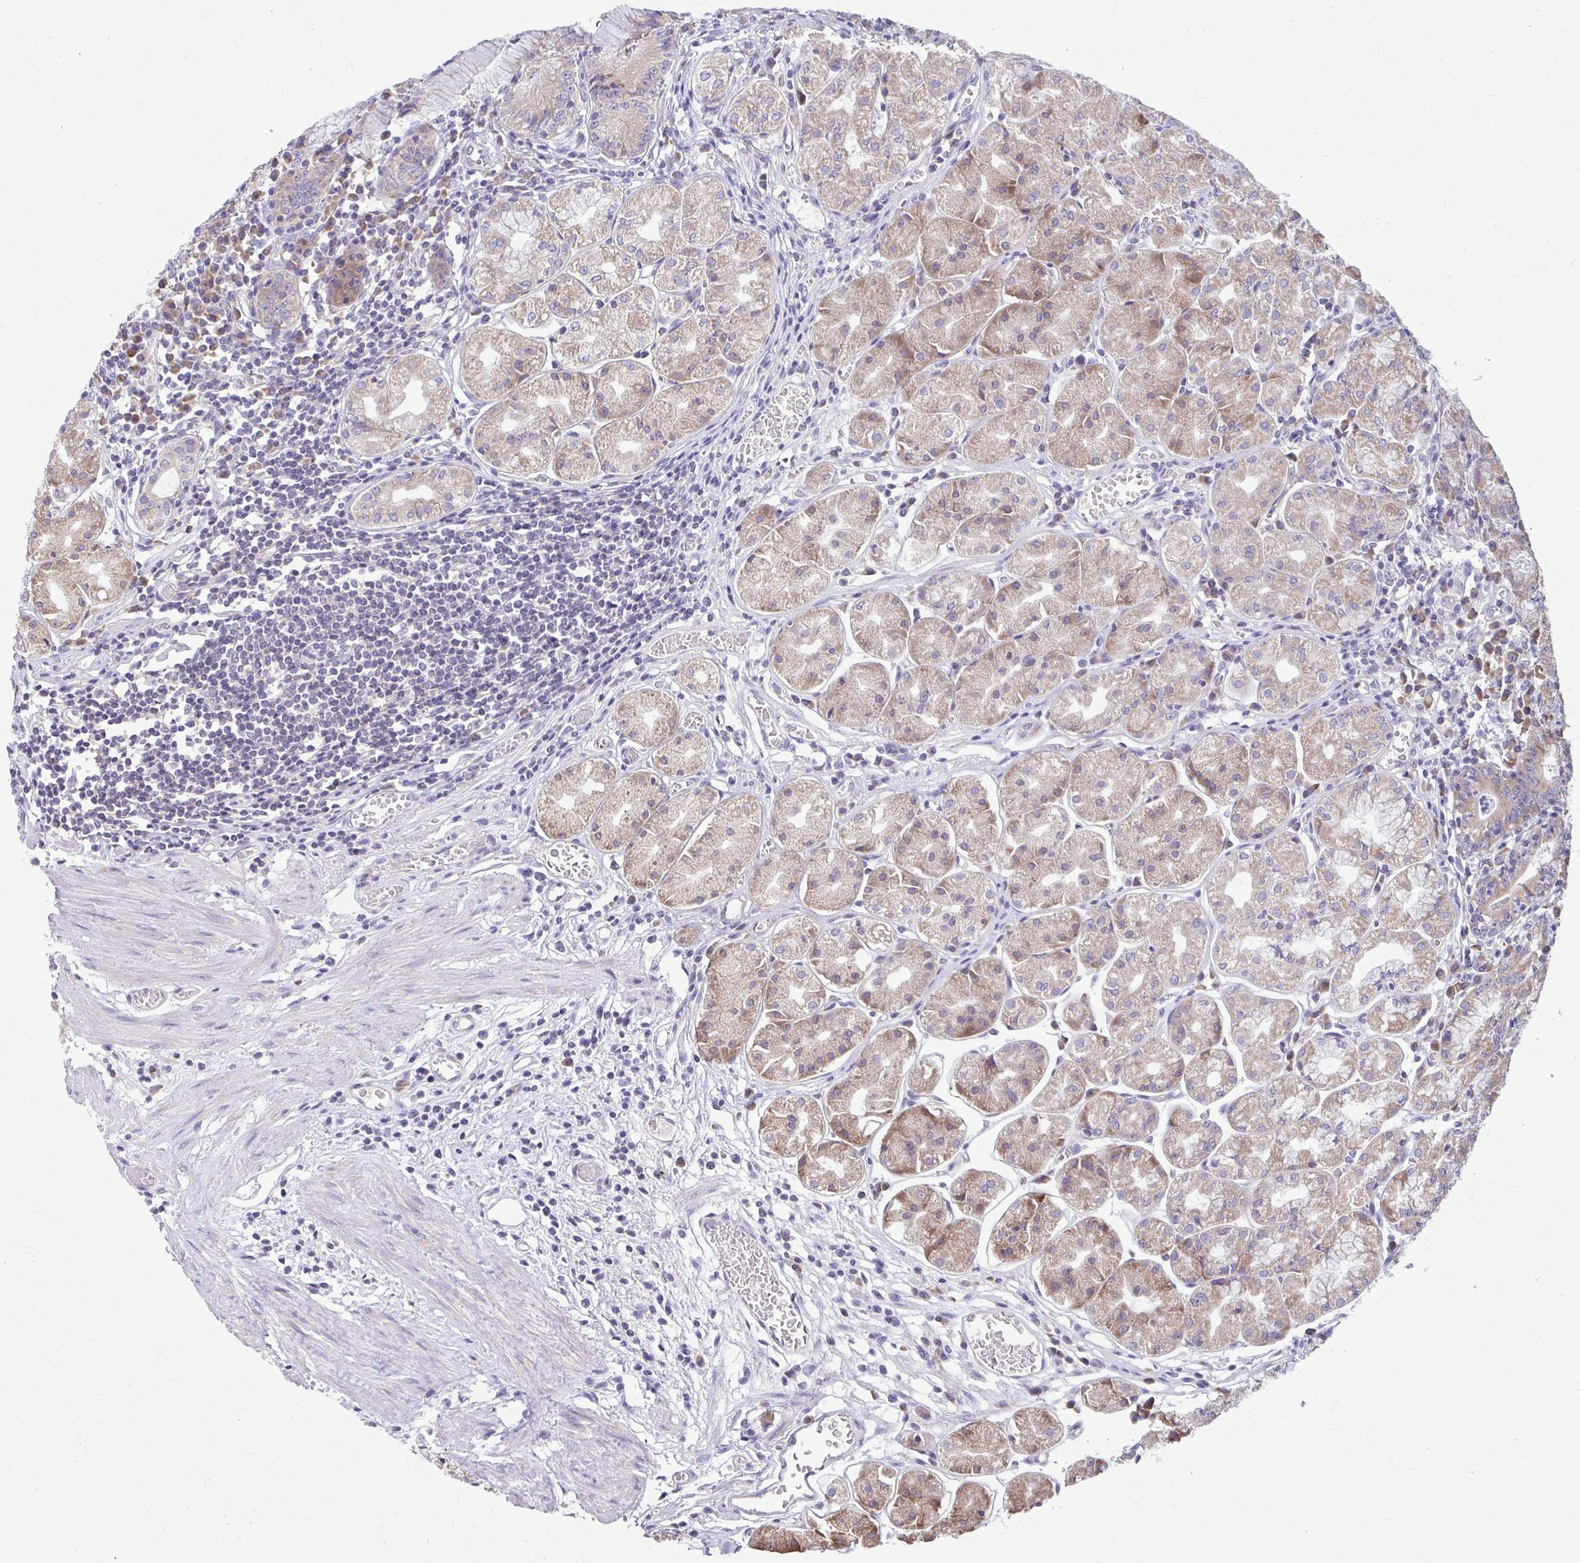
{"staining": {"intensity": "moderate", "quantity": "25%-75%", "location": "cytoplasmic/membranous"}, "tissue": "stomach", "cell_type": "Glandular cells", "image_type": "normal", "snomed": [{"axis": "morphology", "description": "Normal tissue, NOS"}, {"axis": "topography", "description": "Stomach"}], "caption": "Immunohistochemistry (DAB) staining of normal stomach shows moderate cytoplasmic/membranous protein positivity in approximately 25%-75% of glandular cells.", "gene": "RPLP2", "patient": {"sex": "male", "age": 55}}